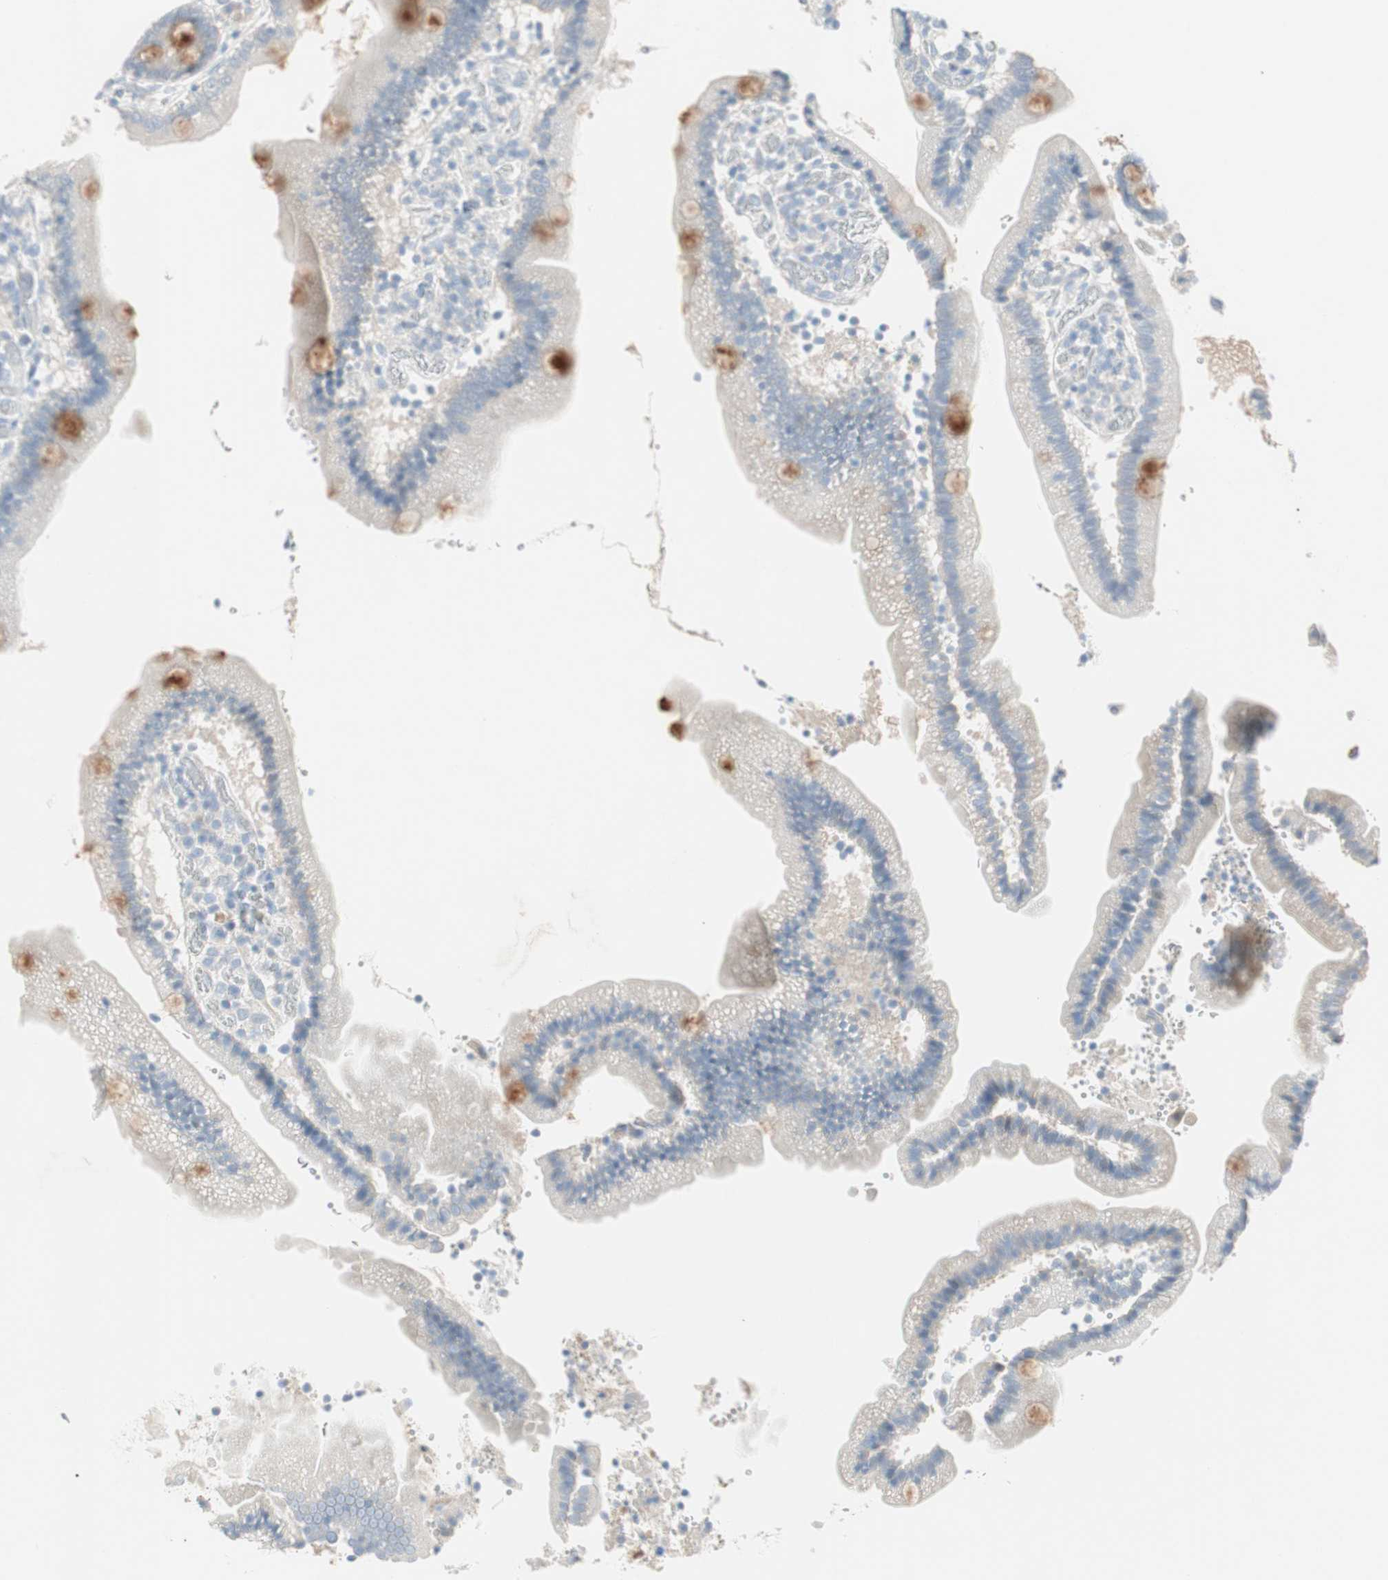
{"staining": {"intensity": "moderate", "quantity": "<25%", "location": "cytoplasmic/membranous"}, "tissue": "duodenum", "cell_type": "Glandular cells", "image_type": "normal", "snomed": [{"axis": "morphology", "description": "Normal tissue, NOS"}, {"axis": "topography", "description": "Duodenum"}], "caption": "Normal duodenum was stained to show a protein in brown. There is low levels of moderate cytoplasmic/membranous expression in about <25% of glandular cells. The protein is shown in brown color, while the nuclei are stained blue.", "gene": "SULT1C2", "patient": {"sex": "male", "age": 66}}